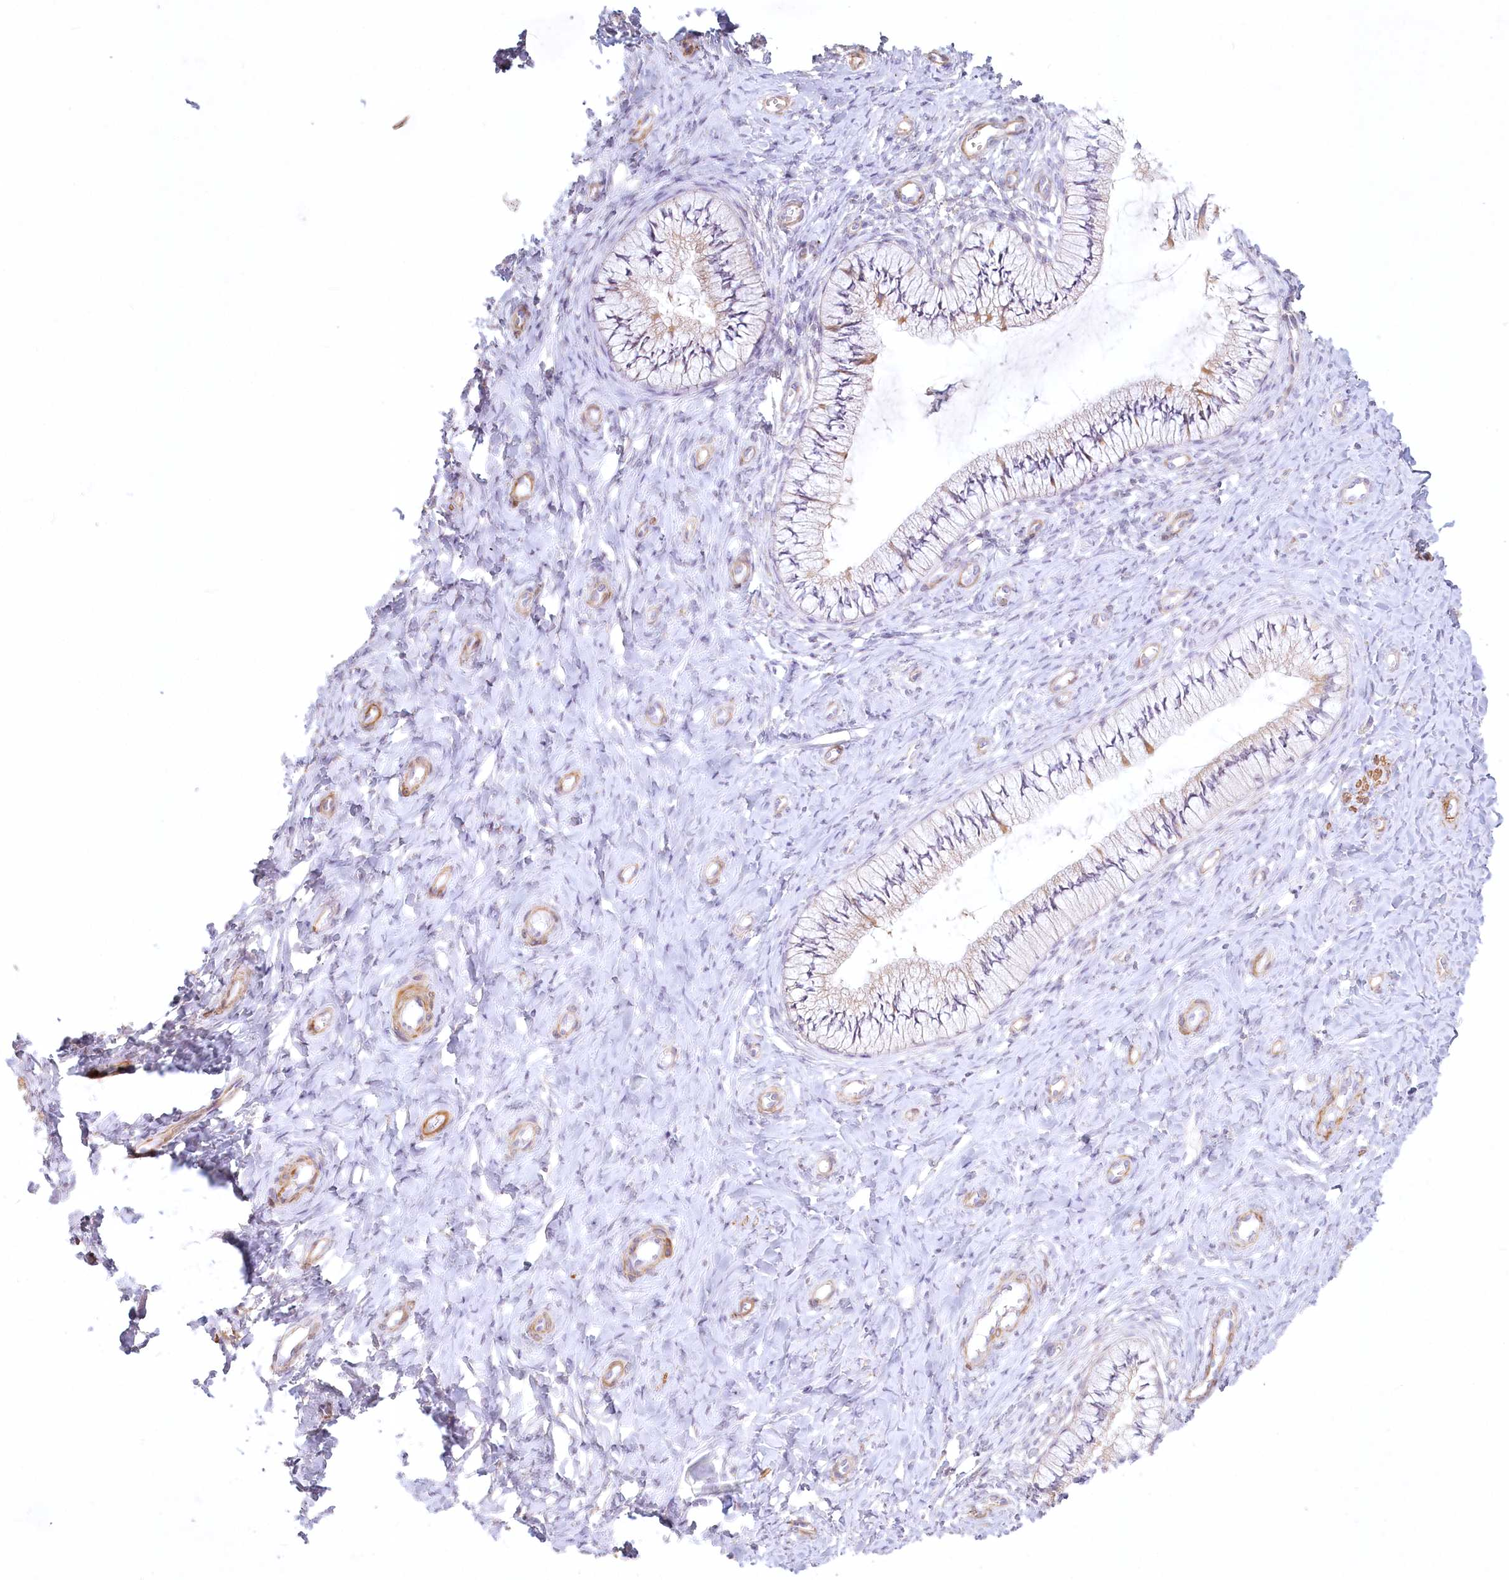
{"staining": {"intensity": "moderate", "quantity": "<25%", "location": "cytoplasmic/membranous"}, "tissue": "cervix", "cell_type": "Glandular cells", "image_type": "normal", "snomed": [{"axis": "morphology", "description": "Normal tissue, NOS"}, {"axis": "topography", "description": "Cervix"}], "caption": "Protein analysis of unremarkable cervix reveals moderate cytoplasmic/membranous expression in approximately <25% of glandular cells.", "gene": "INPP4B", "patient": {"sex": "female", "age": 36}}